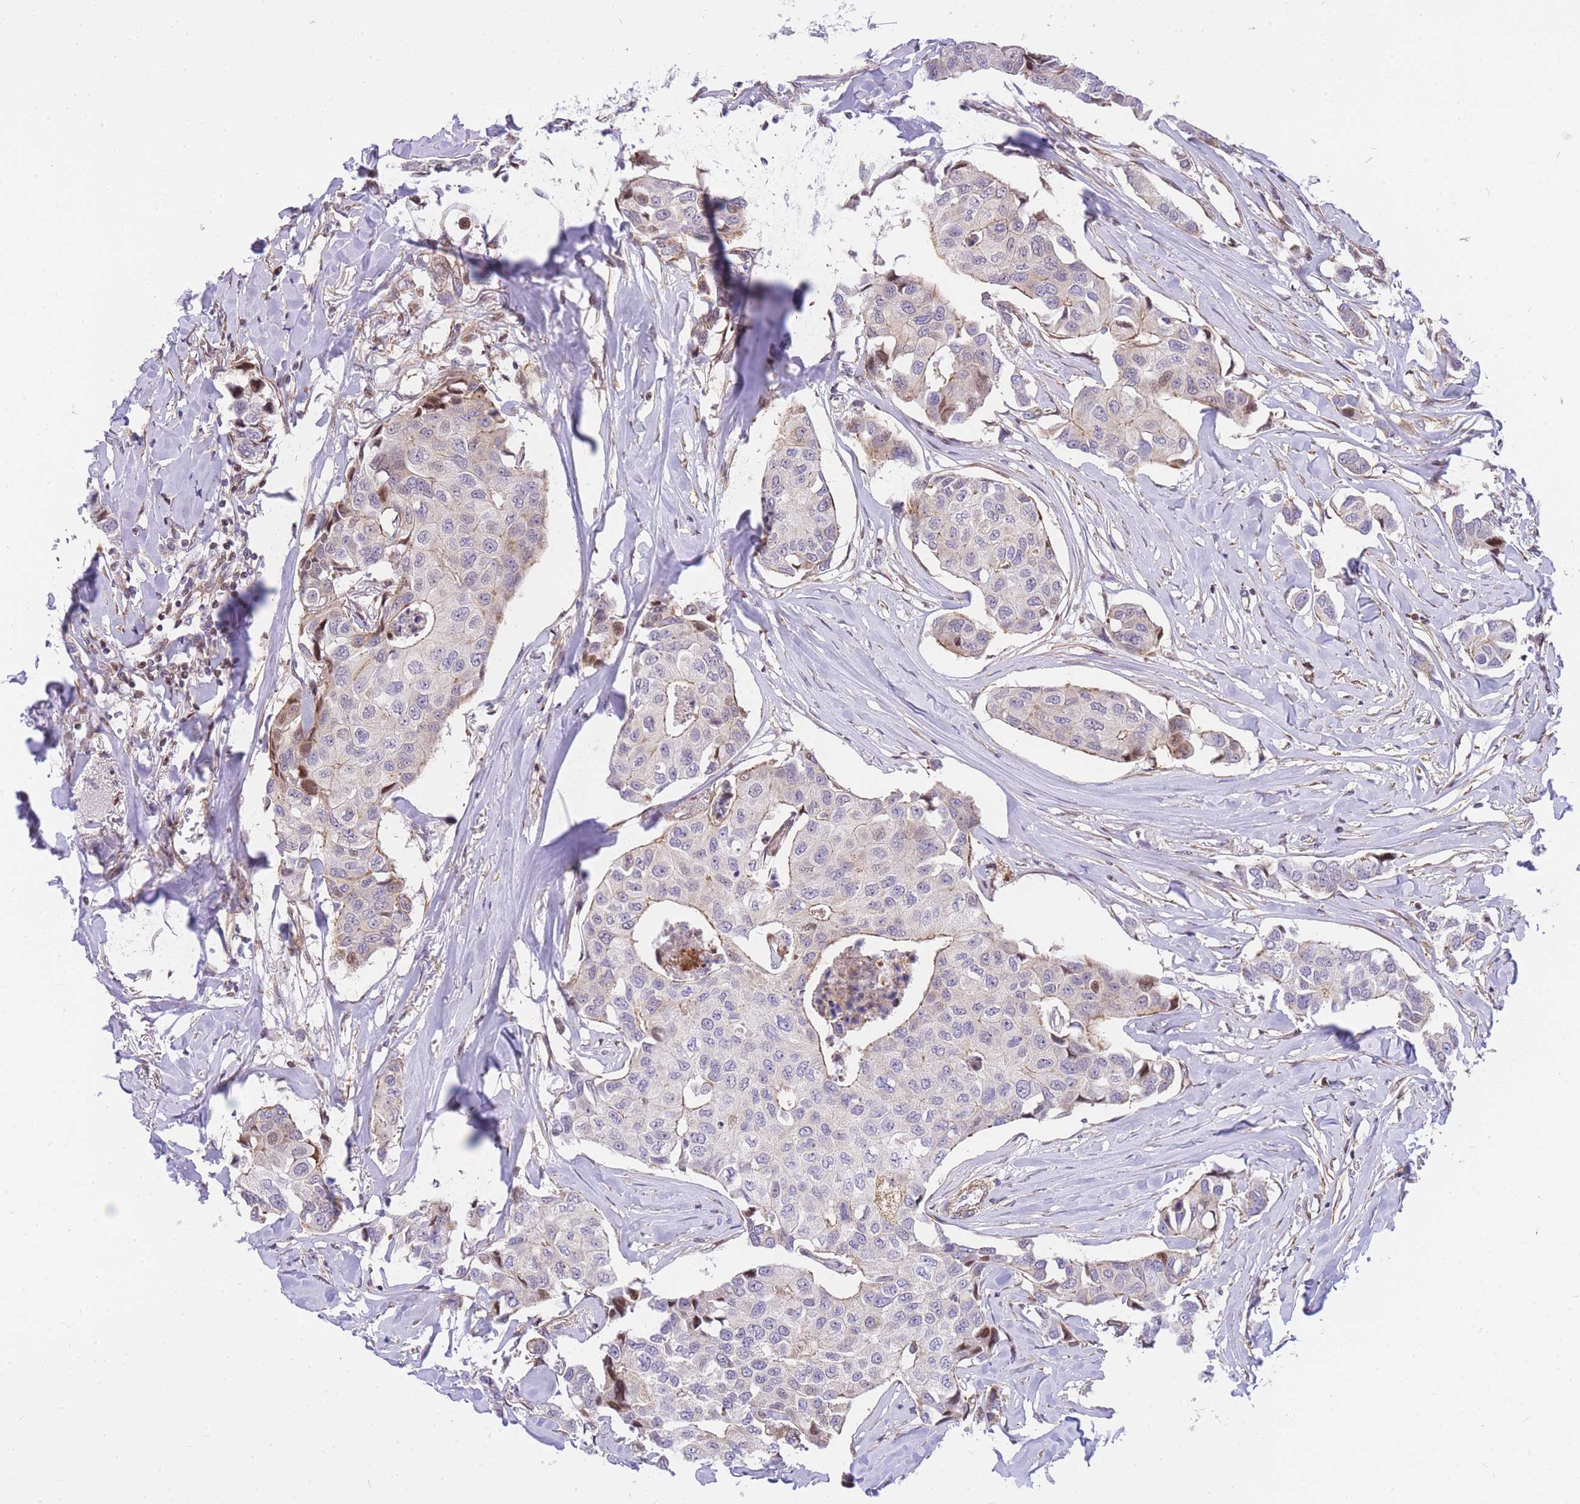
{"staining": {"intensity": "weak", "quantity": "<25%", "location": "cytoplasmic/membranous,nuclear"}, "tissue": "breast cancer", "cell_type": "Tumor cells", "image_type": "cancer", "snomed": [{"axis": "morphology", "description": "Duct carcinoma"}, {"axis": "topography", "description": "Breast"}], "caption": "Immunohistochemistry image of neoplastic tissue: breast cancer stained with DAB (3,3'-diaminobenzidine) exhibits no significant protein staining in tumor cells.", "gene": "S100PBP", "patient": {"sex": "female", "age": 80}}